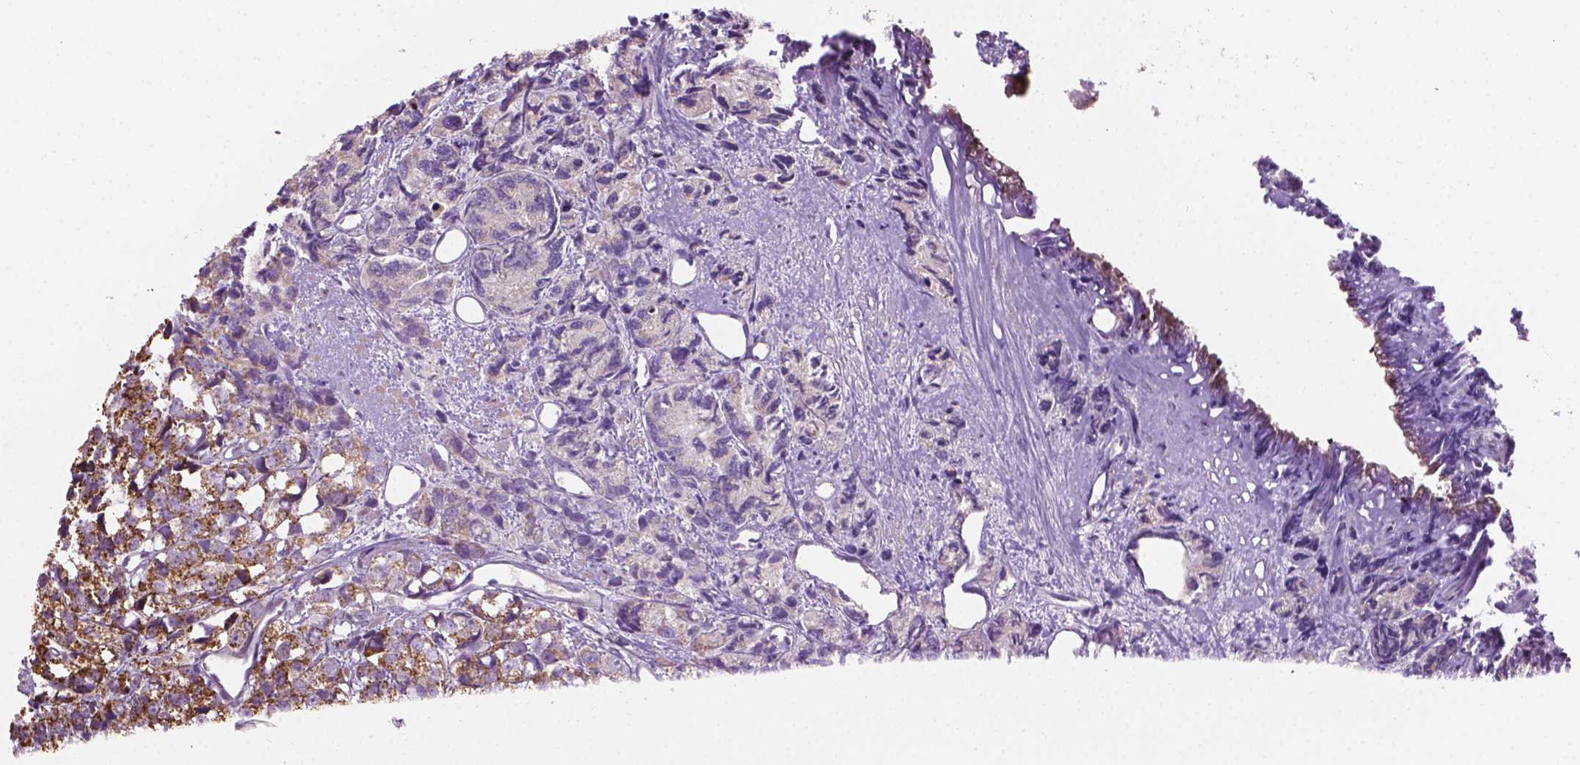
{"staining": {"intensity": "strong", "quantity": ">75%", "location": "cytoplasmic/membranous"}, "tissue": "prostate cancer", "cell_type": "Tumor cells", "image_type": "cancer", "snomed": [{"axis": "morphology", "description": "Adenocarcinoma, High grade"}, {"axis": "topography", "description": "Prostate"}], "caption": "This is an image of immunohistochemistry (IHC) staining of high-grade adenocarcinoma (prostate), which shows strong expression in the cytoplasmic/membranous of tumor cells.", "gene": "PIBF1", "patient": {"sex": "male", "age": 77}}